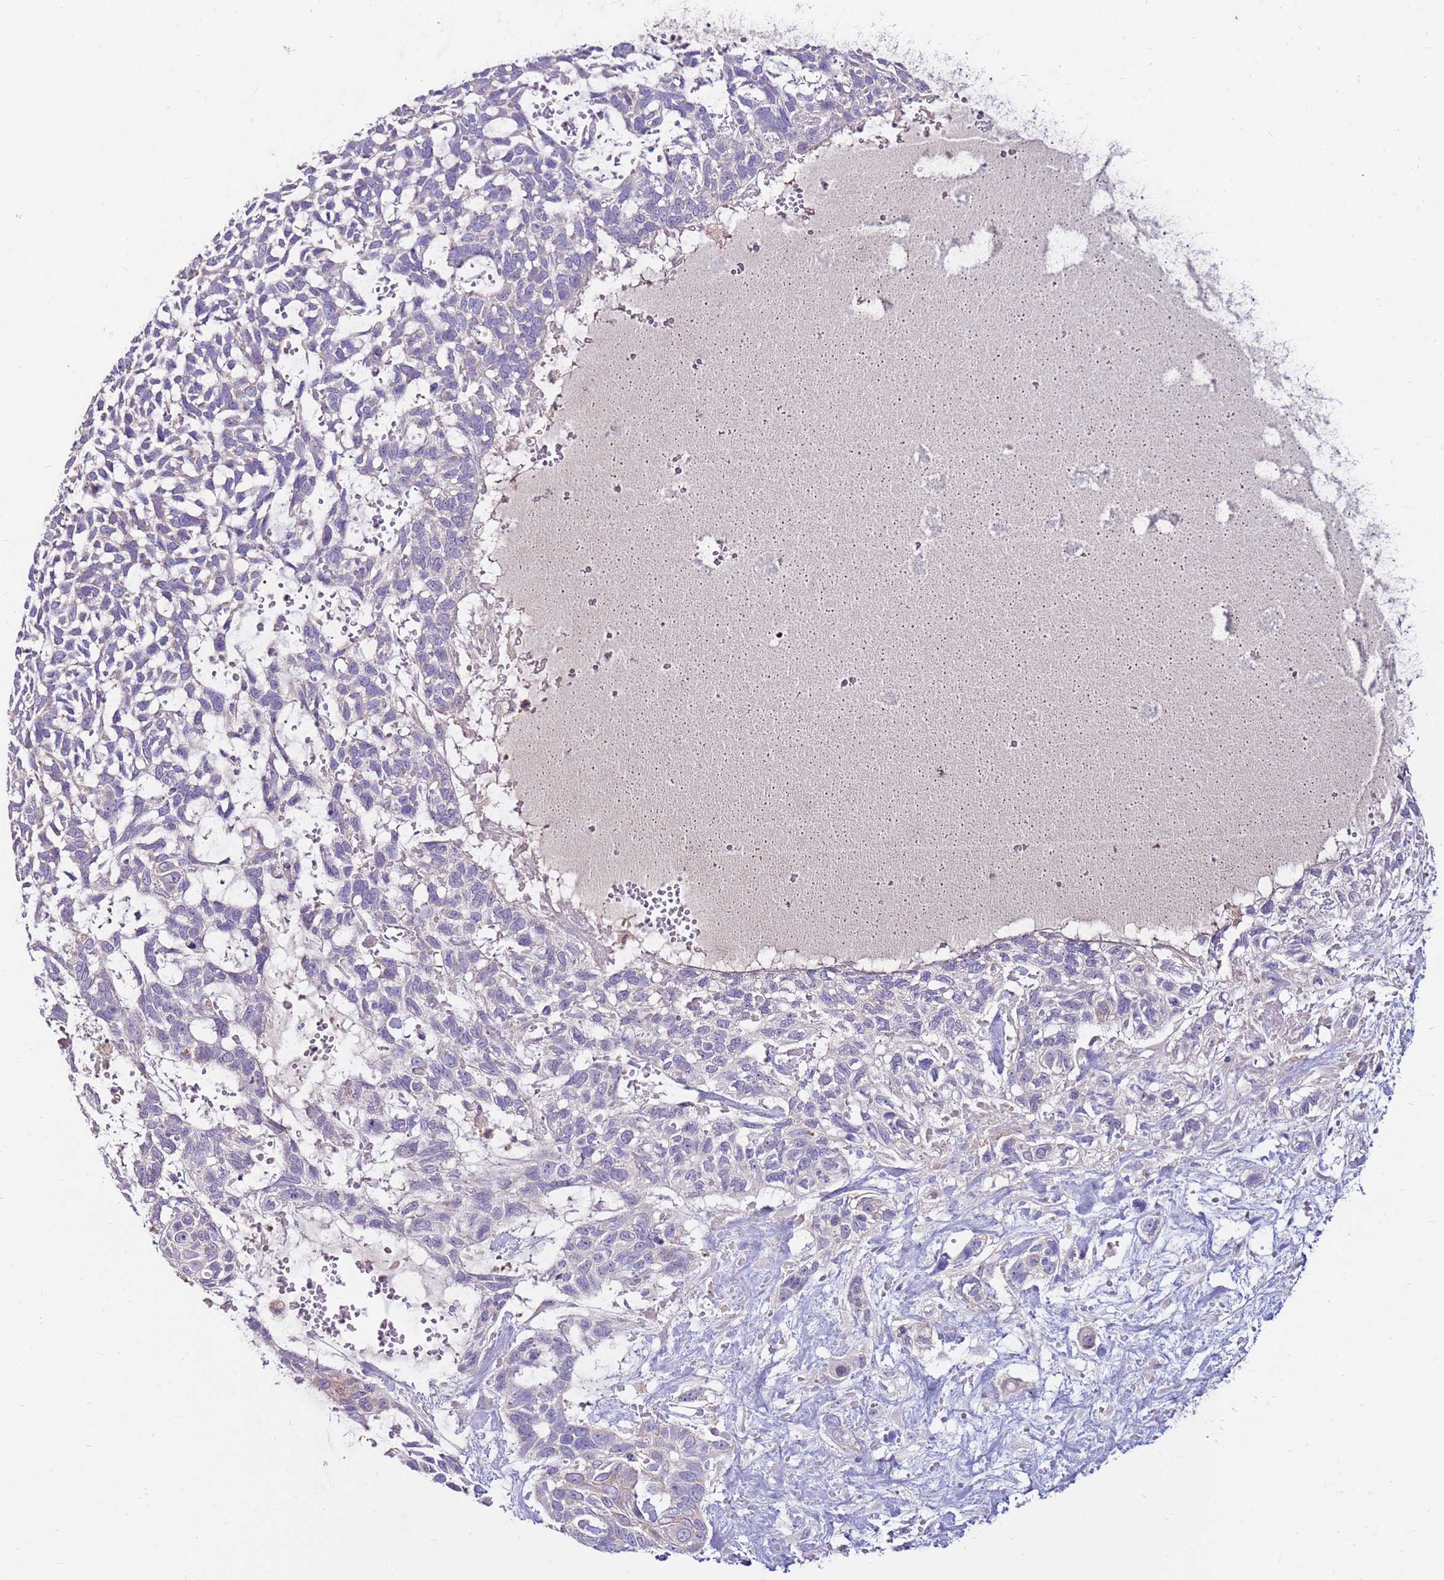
{"staining": {"intensity": "negative", "quantity": "none", "location": "none"}, "tissue": "skin cancer", "cell_type": "Tumor cells", "image_type": "cancer", "snomed": [{"axis": "morphology", "description": "Basal cell carcinoma"}, {"axis": "topography", "description": "Skin"}], "caption": "High magnification brightfield microscopy of skin cancer stained with DAB (3,3'-diaminobenzidine) (brown) and counterstained with hematoxylin (blue): tumor cells show no significant staining.", "gene": "SLC44A4", "patient": {"sex": "male", "age": 88}}